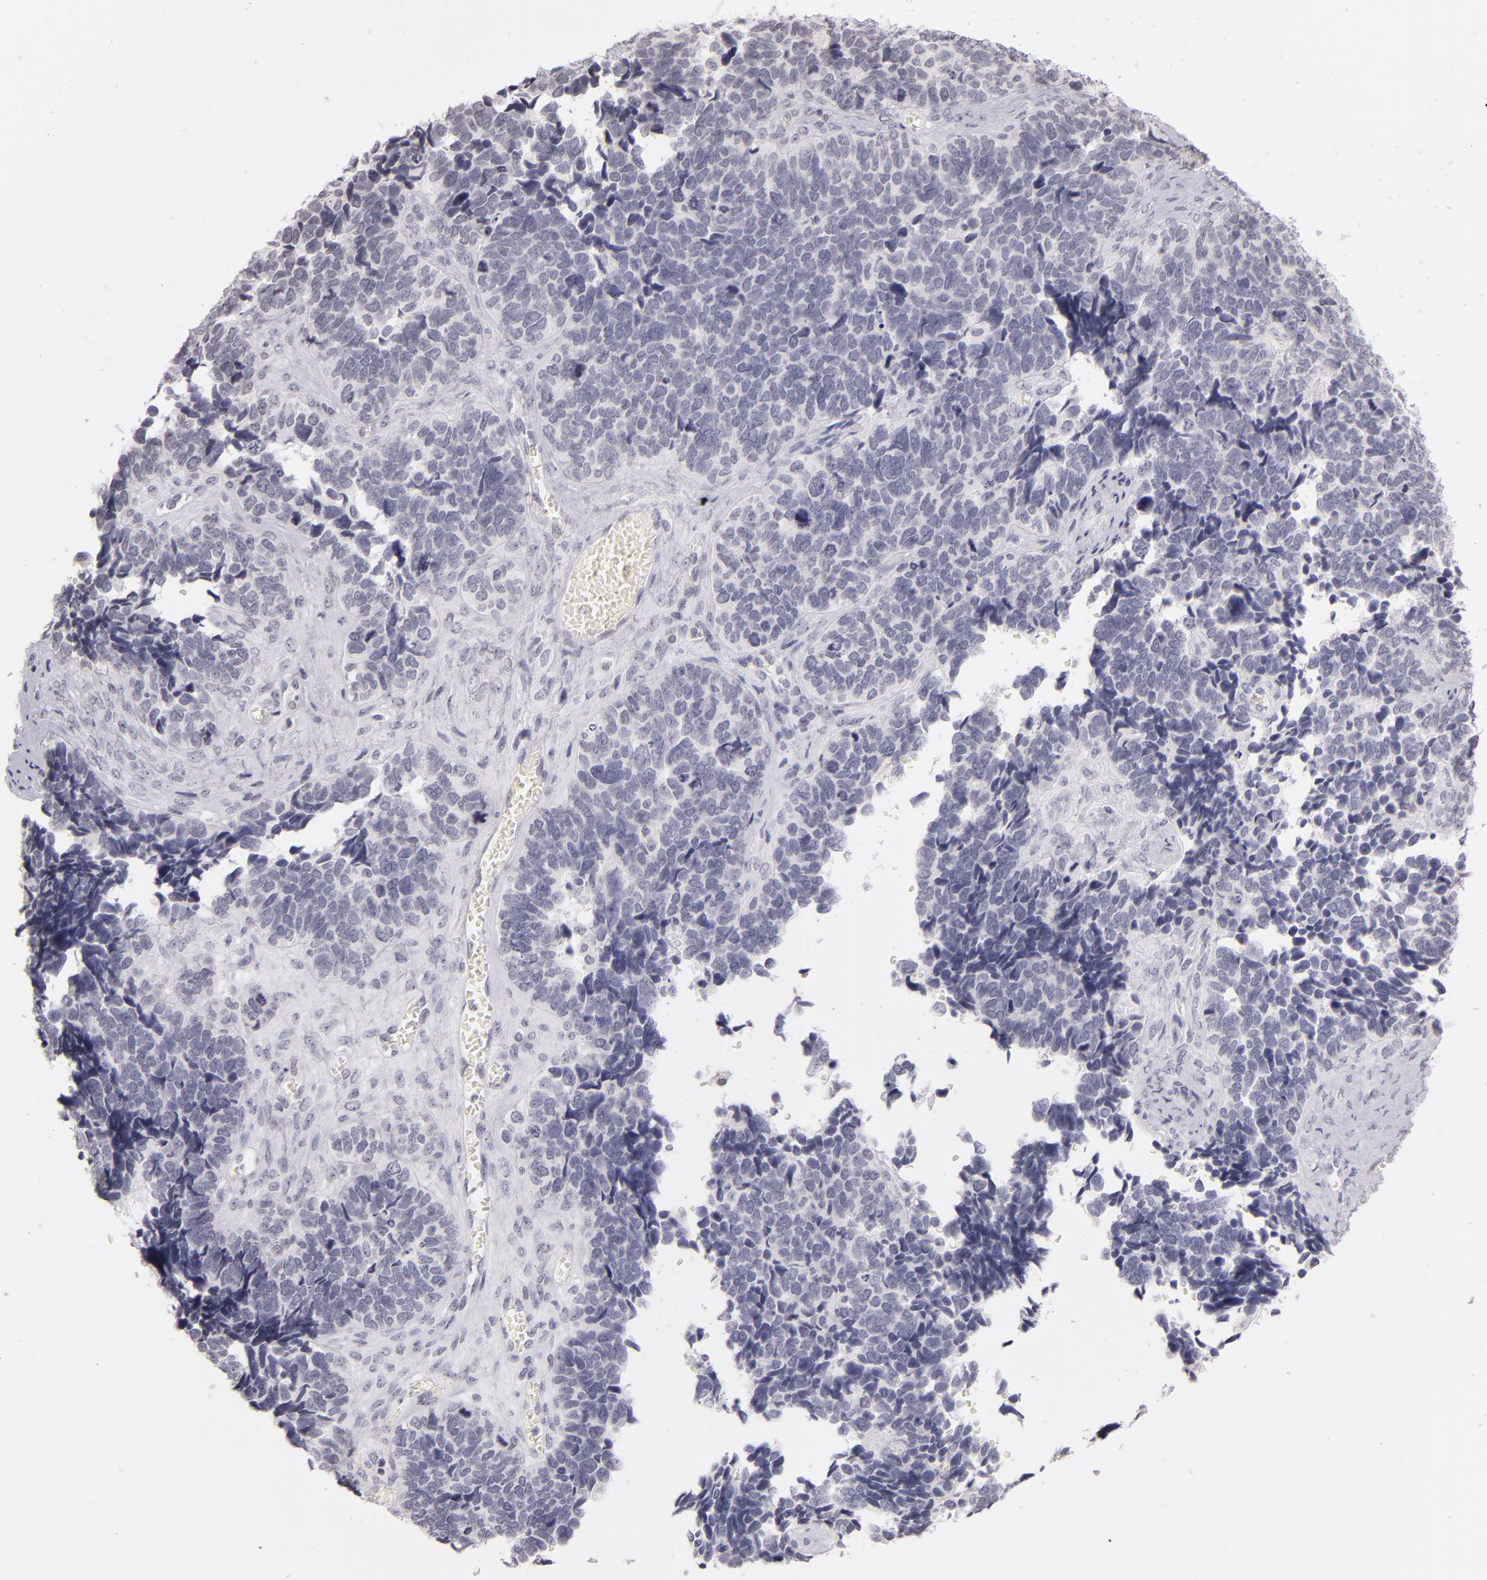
{"staining": {"intensity": "negative", "quantity": "none", "location": "none"}, "tissue": "ovarian cancer", "cell_type": "Tumor cells", "image_type": "cancer", "snomed": [{"axis": "morphology", "description": "Cystadenocarcinoma, serous, NOS"}, {"axis": "topography", "description": "Ovary"}], "caption": "Immunohistochemistry photomicrograph of neoplastic tissue: ovarian cancer stained with DAB (3,3'-diaminobenzidine) demonstrates no significant protein expression in tumor cells.", "gene": "CD40", "patient": {"sex": "female", "age": 77}}